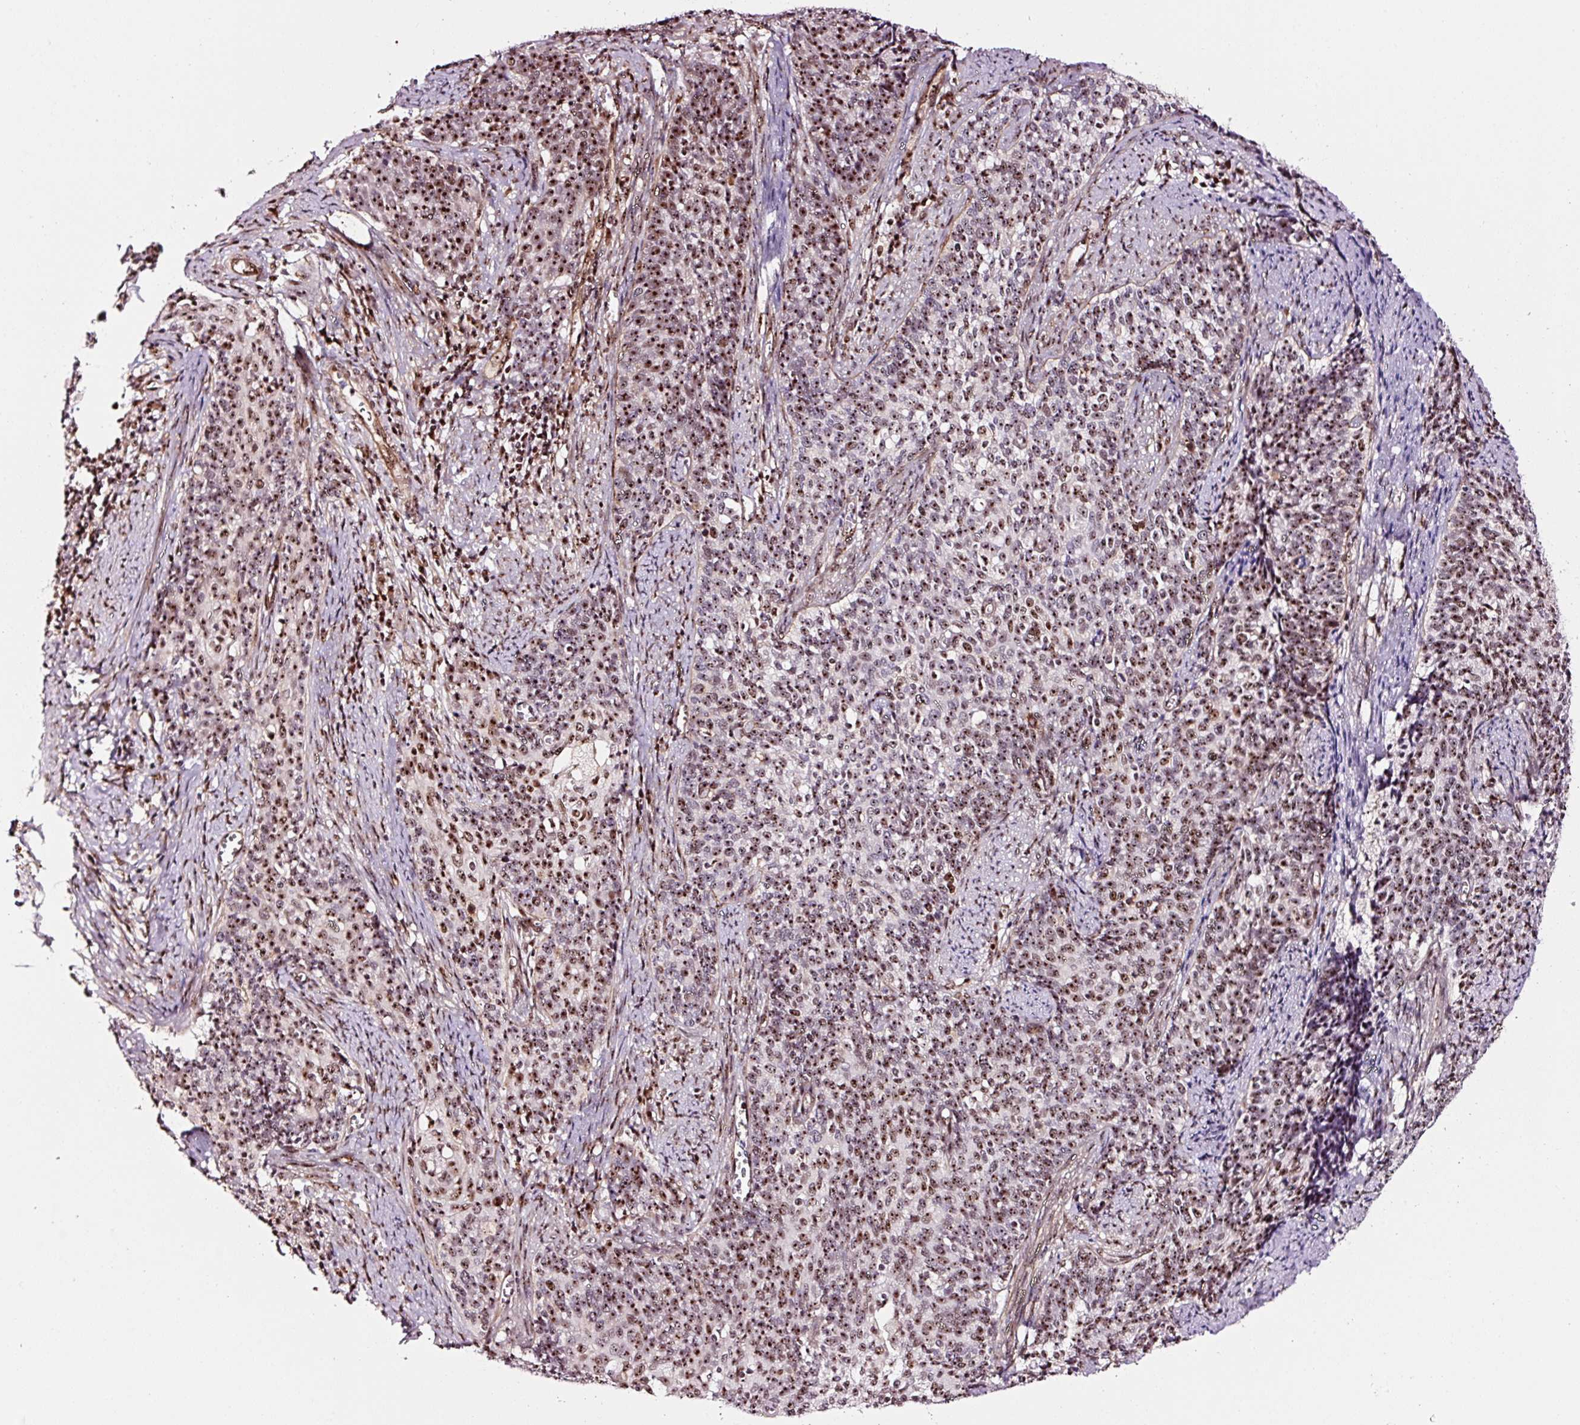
{"staining": {"intensity": "strong", "quantity": ">75%", "location": "nuclear"}, "tissue": "cervical cancer", "cell_type": "Tumor cells", "image_type": "cancer", "snomed": [{"axis": "morphology", "description": "Squamous cell carcinoma, NOS"}, {"axis": "topography", "description": "Cervix"}], "caption": "Strong nuclear protein expression is present in approximately >75% of tumor cells in cervical cancer.", "gene": "GNL3", "patient": {"sex": "female", "age": 39}}